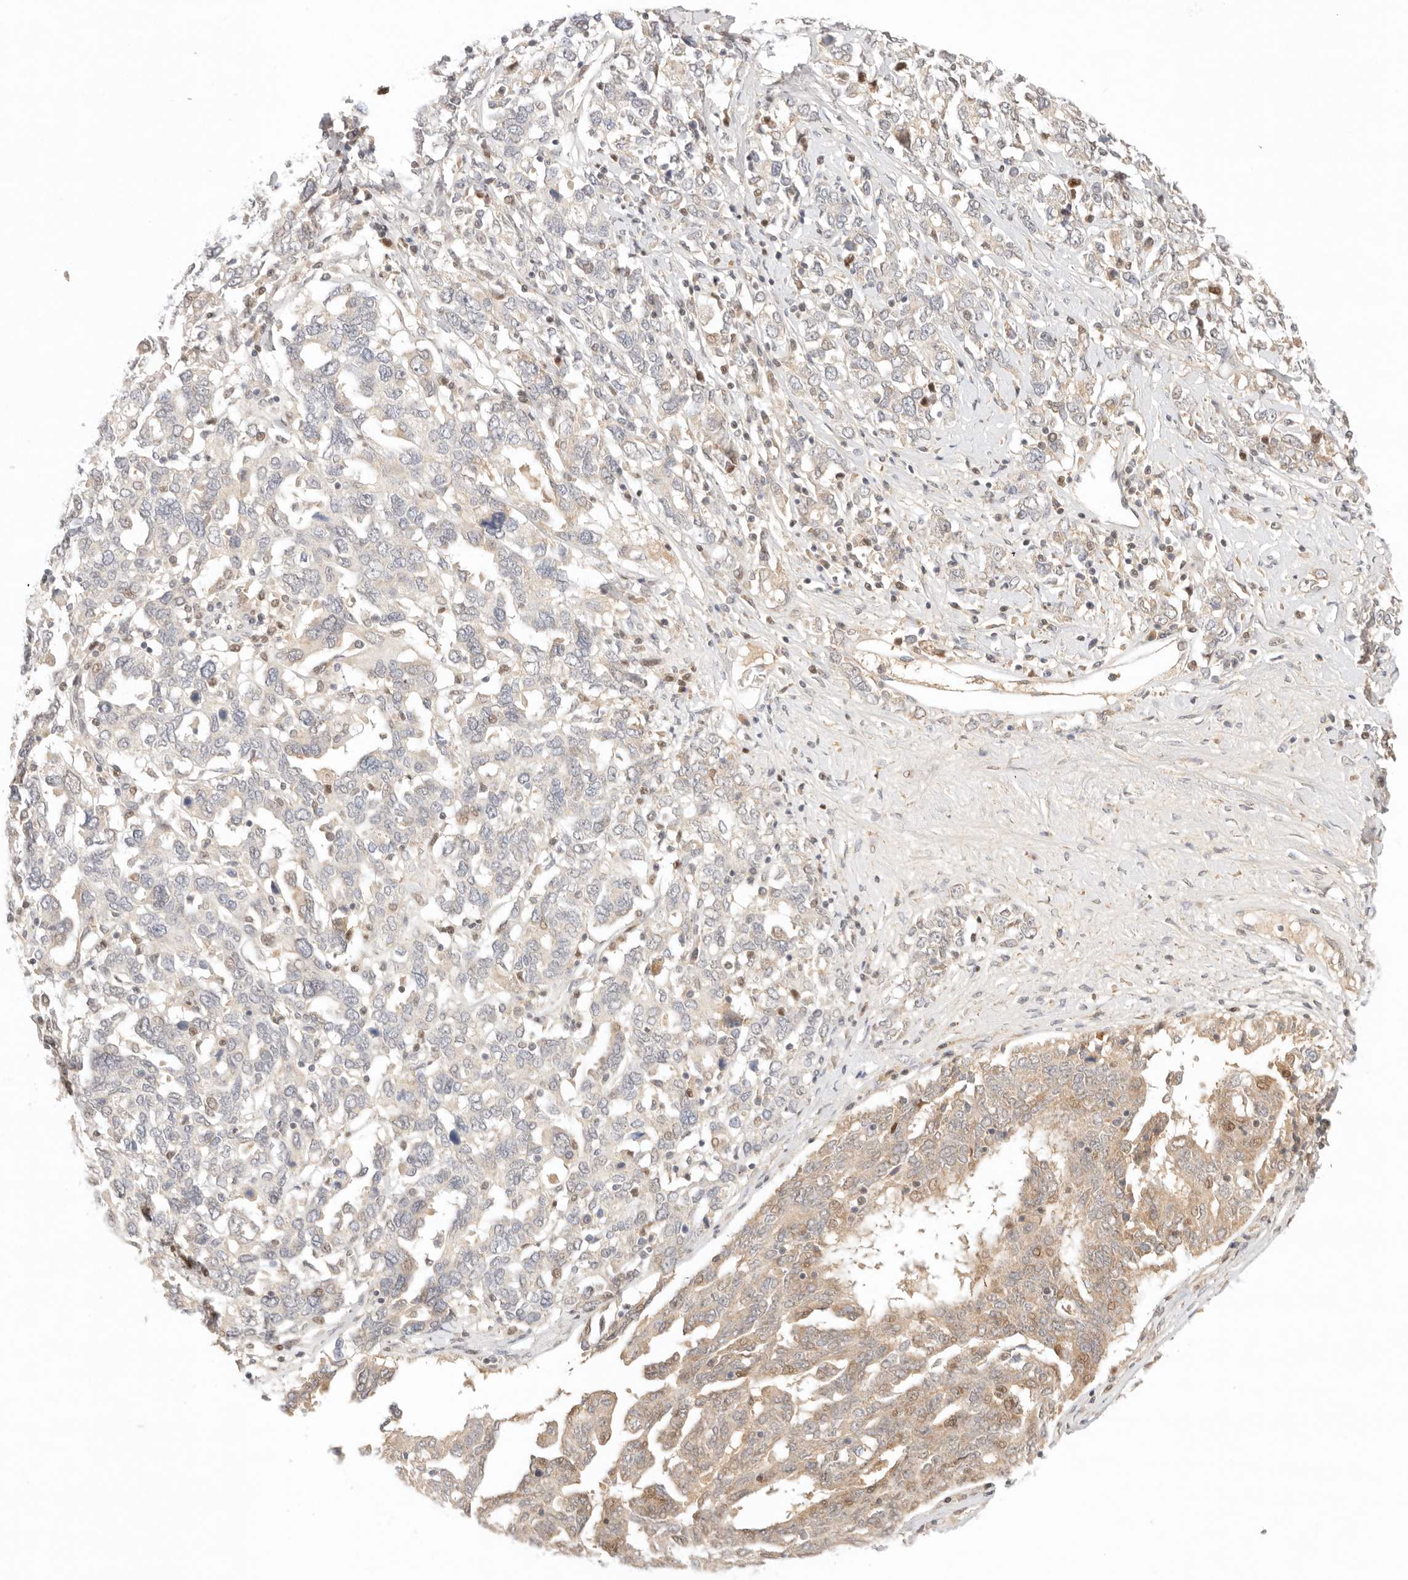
{"staining": {"intensity": "weak", "quantity": "25%-75%", "location": "cytoplasmic/membranous,nuclear"}, "tissue": "ovarian cancer", "cell_type": "Tumor cells", "image_type": "cancer", "snomed": [{"axis": "morphology", "description": "Carcinoma, endometroid"}, {"axis": "topography", "description": "Ovary"}], "caption": "Human ovarian cancer stained with a protein marker displays weak staining in tumor cells.", "gene": "PHLDA3", "patient": {"sex": "female", "age": 62}}